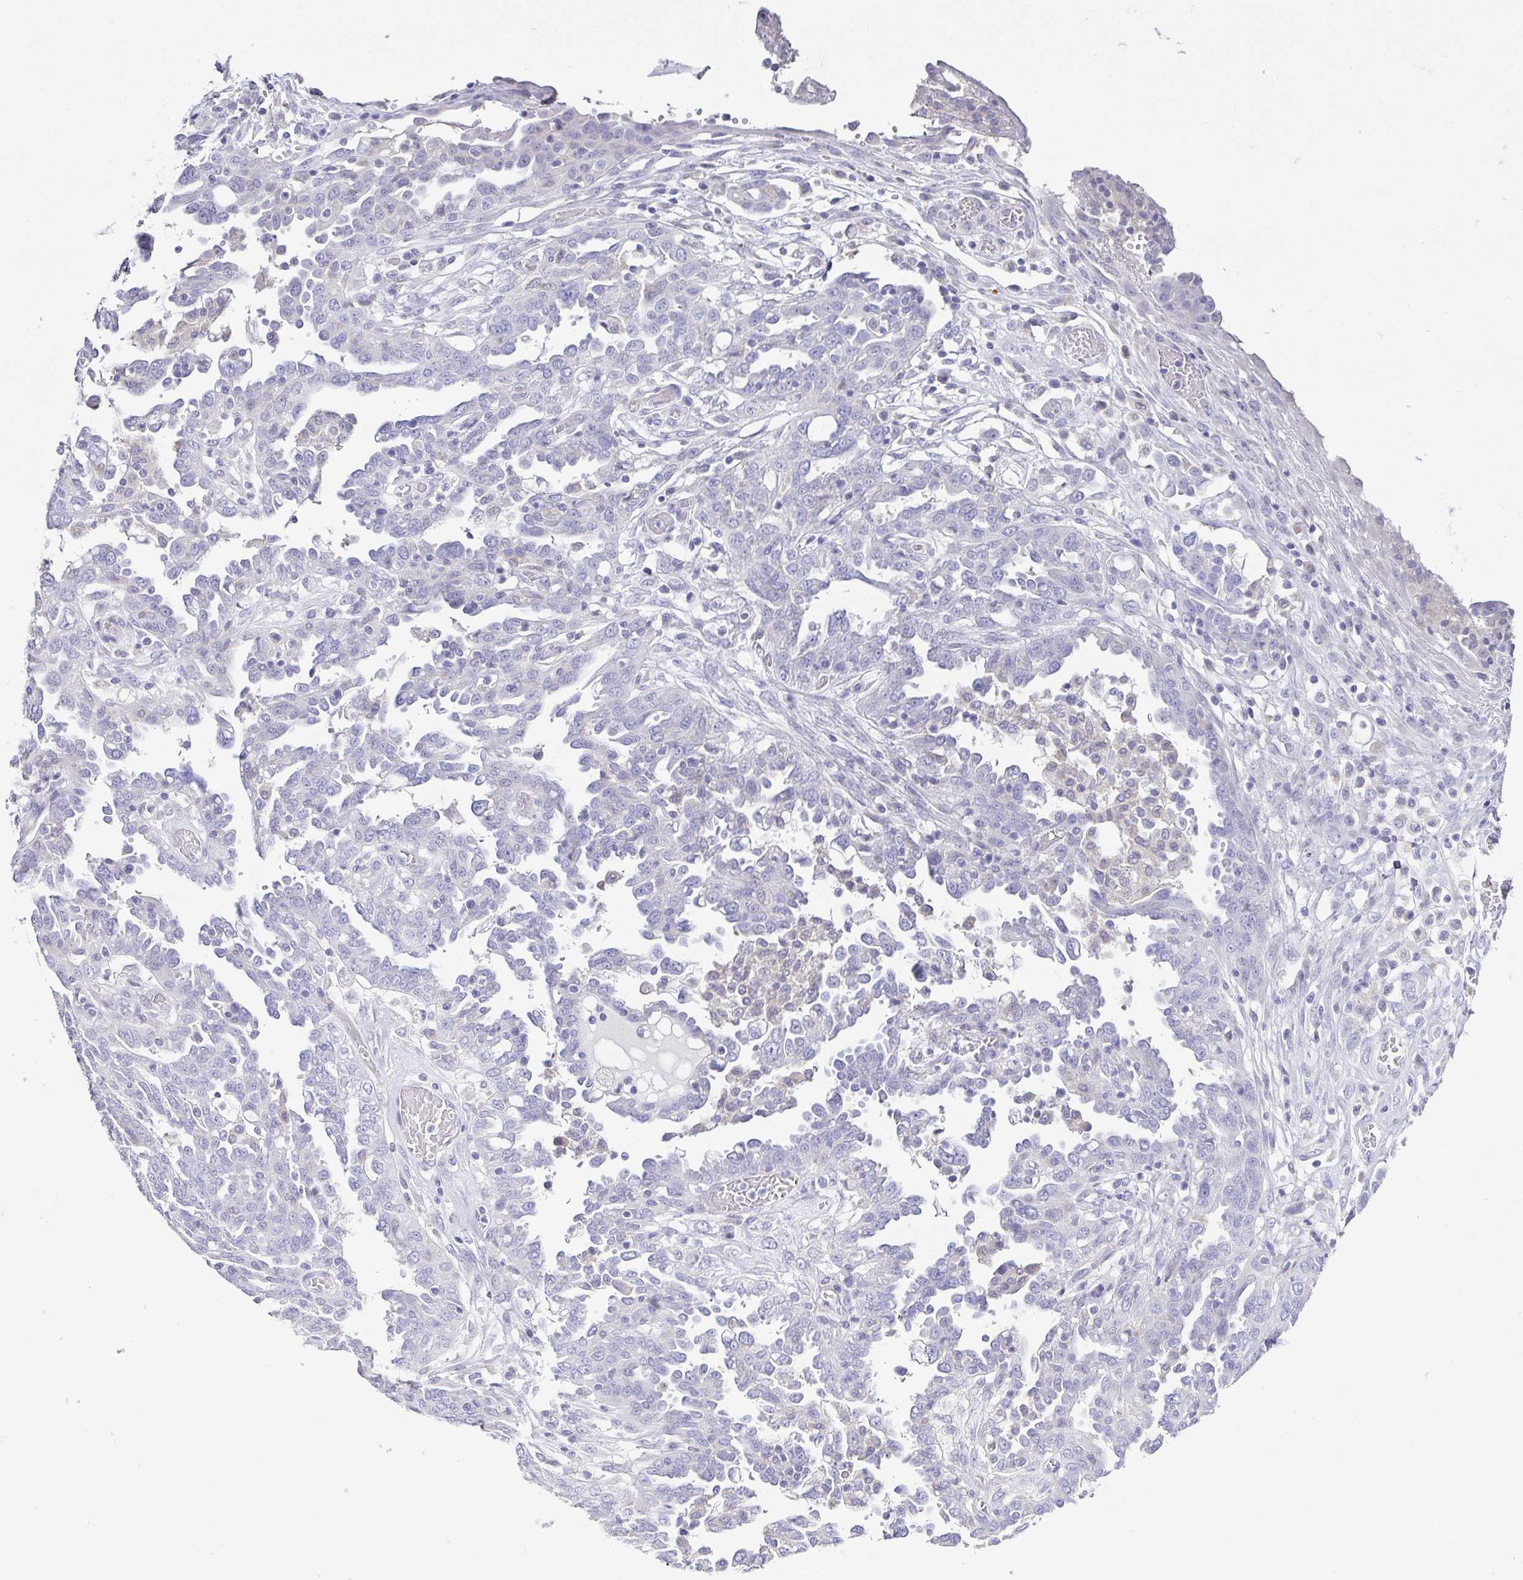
{"staining": {"intensity": "negative", "quantity": "none", "location": "none"}, "tissue": "ovarian cancer", "cell_type": "Tumor cells", "image_type": "cancer", "snomed": [{"axis": "morphology", "description": "Cystadenocarcinoma, serous, NOS"}, {"axis": "topography", "description": "Ovary"}], "caption": "This image is of ovarian serous cystadenocarcinoma stained with immunohistochemistry to label a protein in brown with the nuclei are counter-stained blue. There is no positivity in tumor cells.", "gene": "RDH11", "patient": {"sex": "female", "age": 67}}